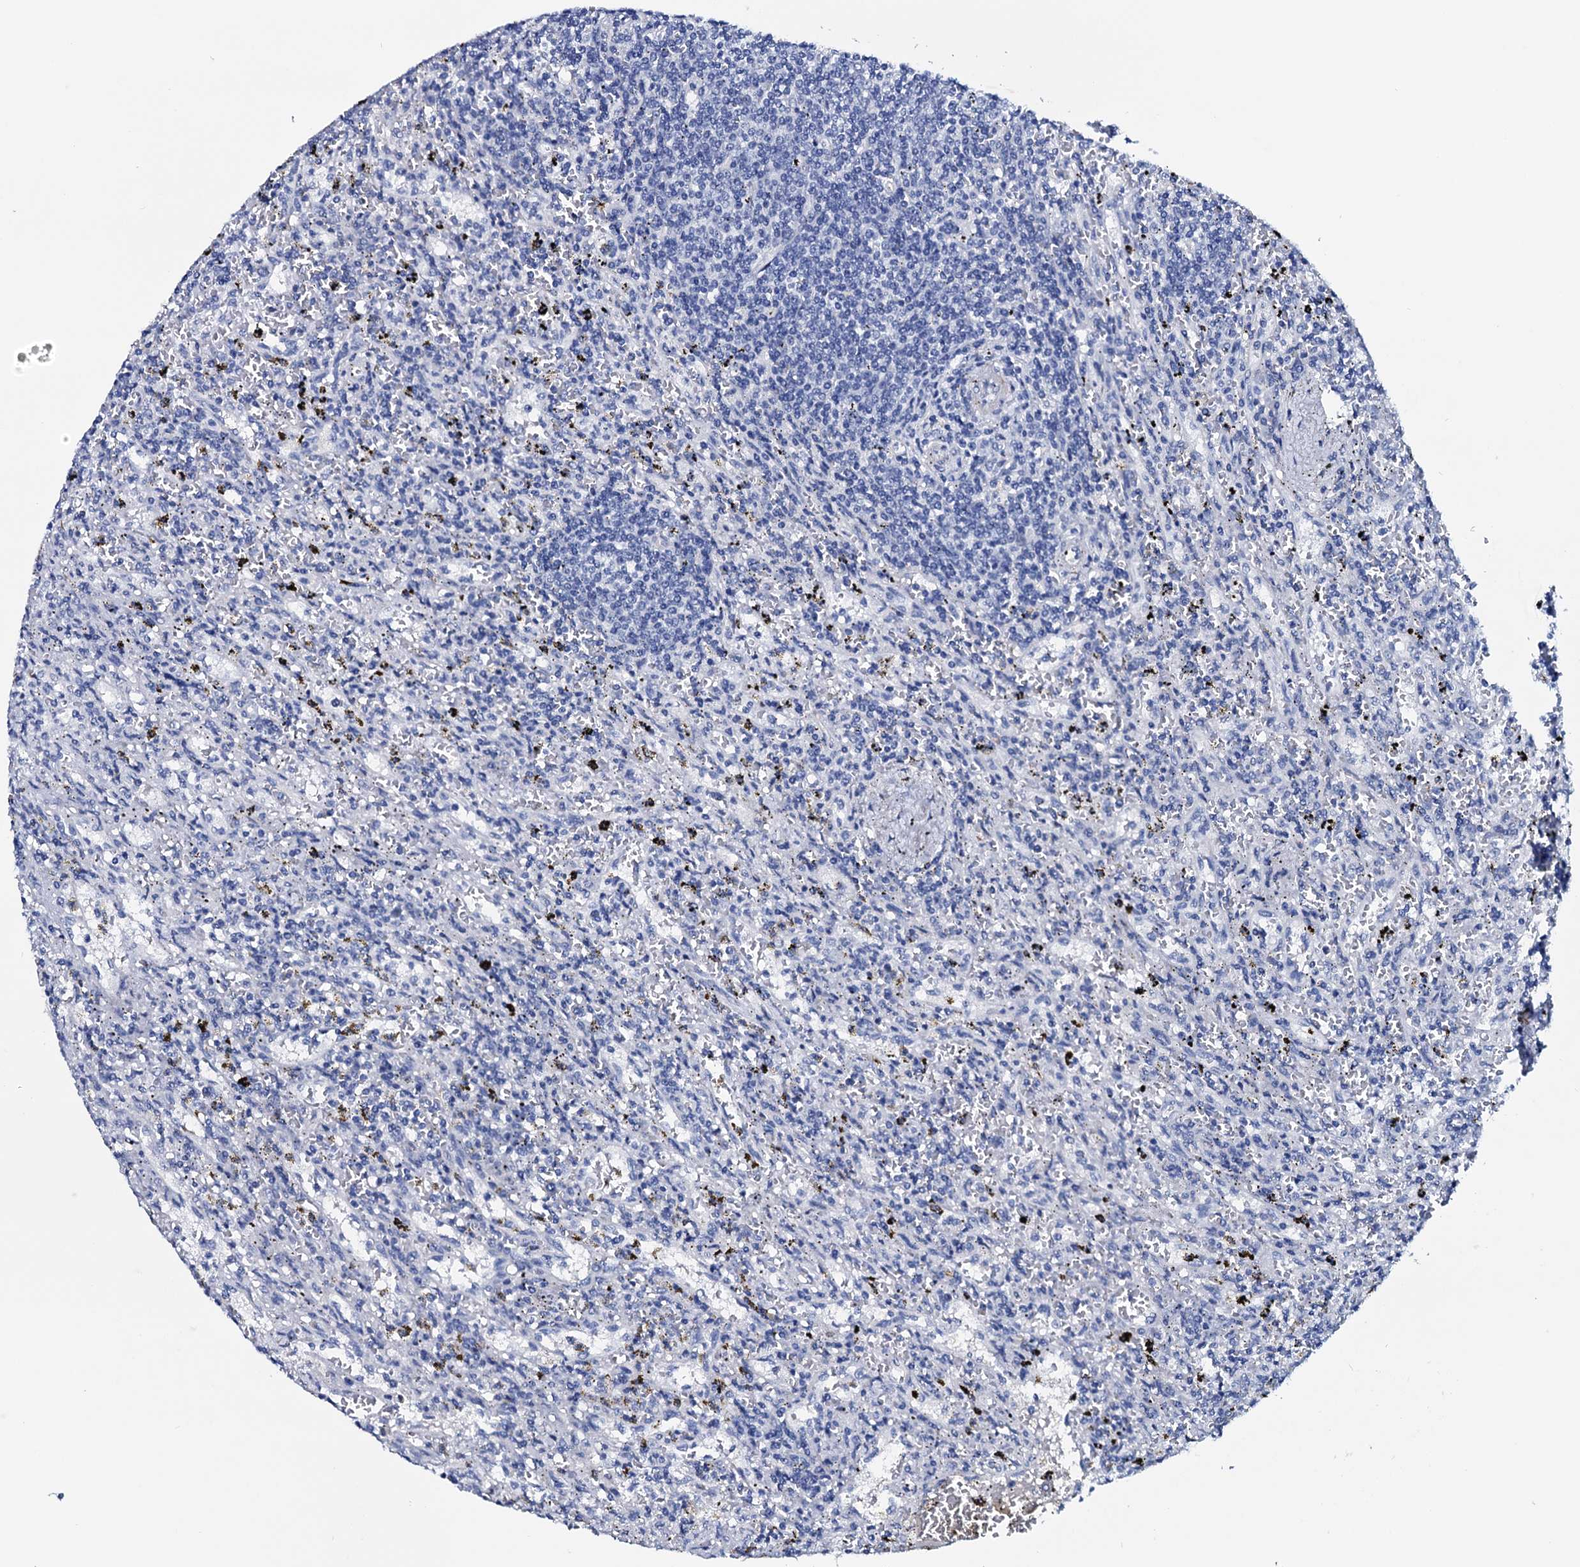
{"staining": {"intensity": "negative", "quantity": "none", "location": "none"}, "tissue": "lymphoma", "cell_type": "Tumor cells", "image_type": "cancer", "snomed": [{"axis": "morphology", "description": "Malignant lymphoma, non-Hodgkin's type, Low grade"}, {"axis": "topography", "description": "Spleen"}], "caption": "Immunohistochemical staining of low-grade malignant lymphoma, non-Hodgkin's type demonstrates no significant expression in tumor cells.", "gene": "GYS2", "patient": {"sex": "male", "age": 76}}